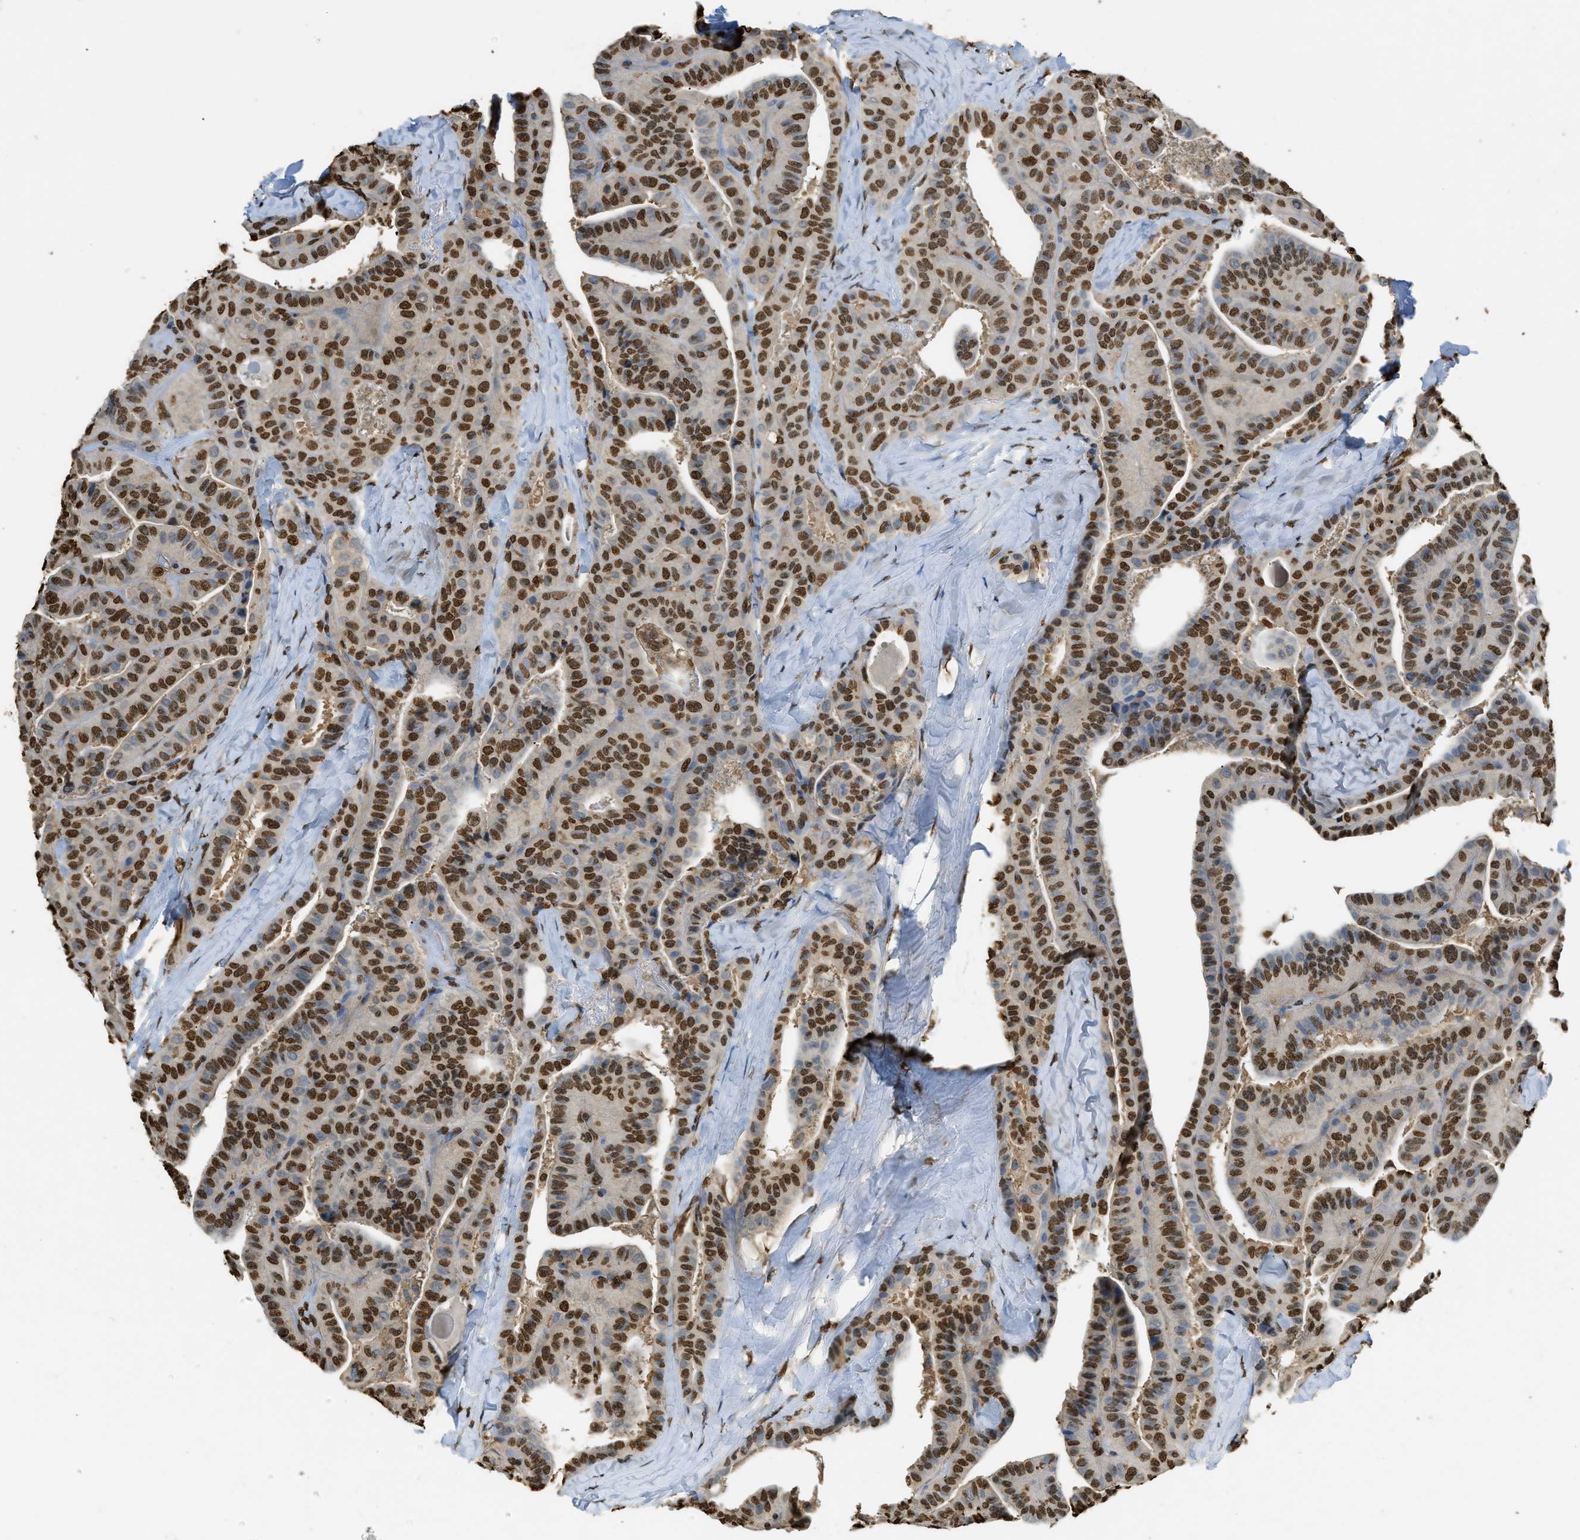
{"staining": {"intensity": "strong", "quantity": ">75%", "location": "nuclear"}, "tissue": "thyroid cancer", "cell_type": "Tumor cells", "image_type": "cancer", "snomed": [{"axis": "morphology", "description": "Papillary adenocarcinoma, NOS"}, {"axis": "topography", "description": "Thyroid gland"}], "caption": "Tumor cells demonstrate strong nuclear staining in about >75% of cells in papillary adenocarcinoma (thyroid). (brown staining indicates protein expression, while blue staining denotes nuclei).", "gene": "NR5A2", "patient": {"sex": "male", "age": 77}}